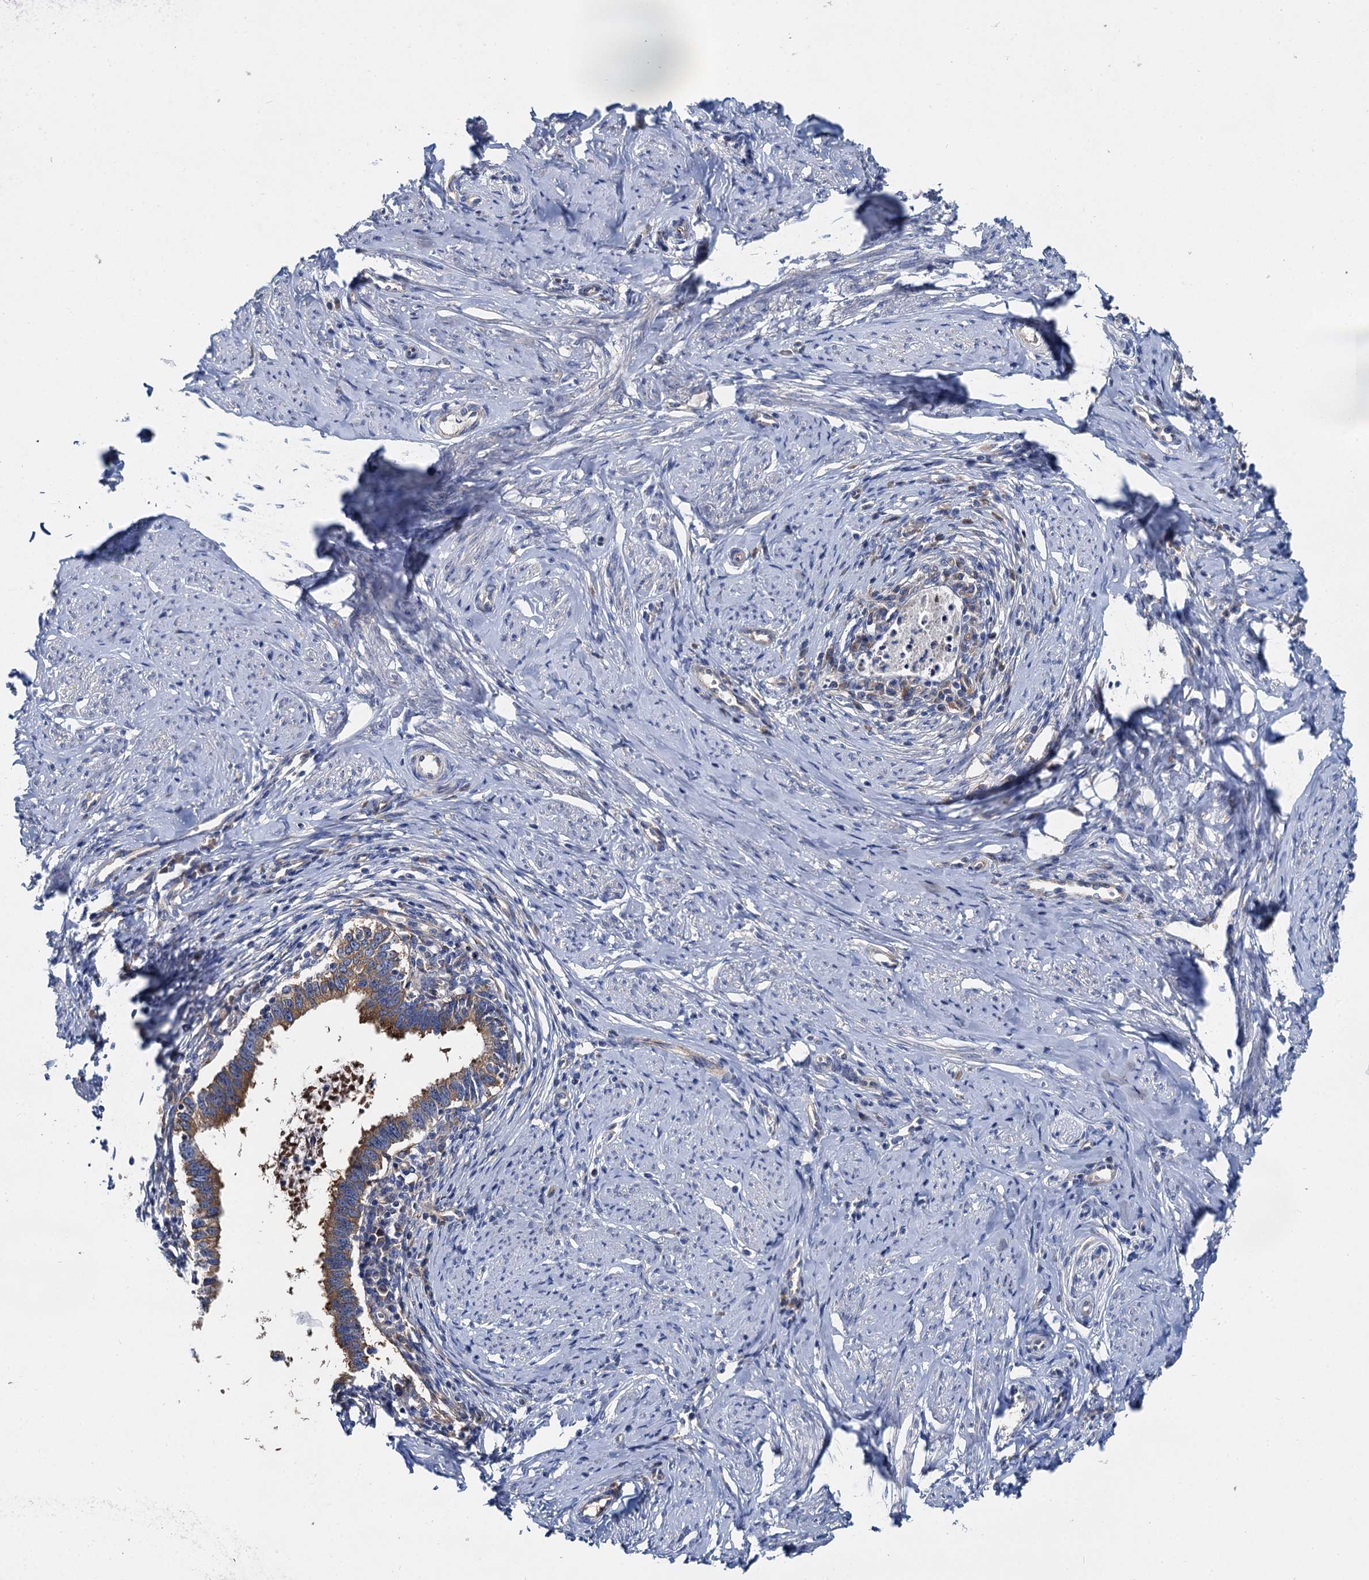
{"staining": {"intensity": "moderate", "quantity": ">75%", "location": "cytoplasmic/membranous"}, "tissue": "cervical cancer", "cell_type": "Tumor cells", "image_type": "cancer", "snomed": [{"axis": "morphology", "description": "Adenocarcinoma, NOS"}, {"axis": "topography", "description": "Cervix"}], "caption": "Brown immunohistochemical staining in human adenocarcinoma (cervical) displays moderate cytoplasmic/membranous expression in about >75% of tumor cells.", "gene": "QARS1", "patient": {"sex": "female", "age": 36}}